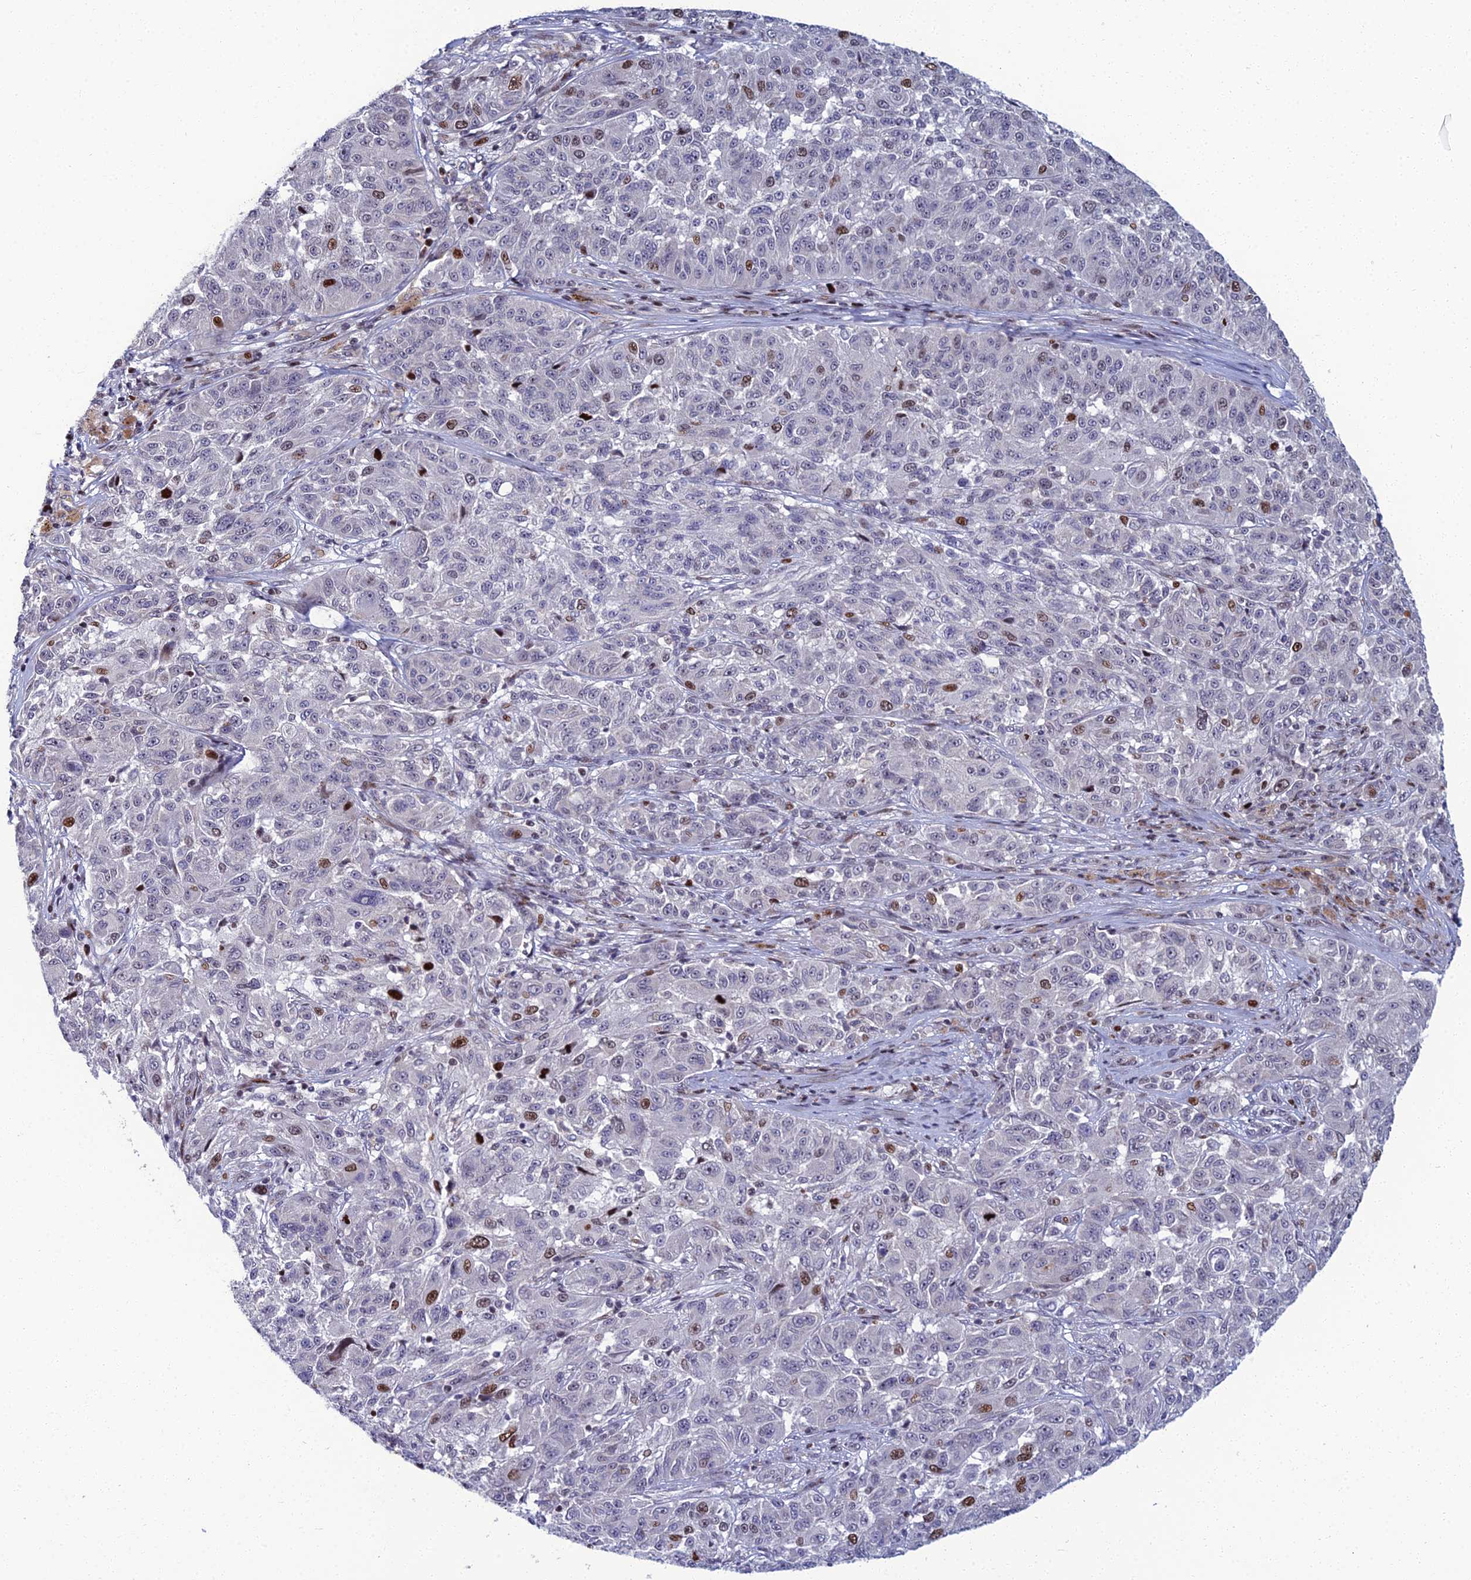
{"staining": {"intensity": "strong", "quantity": "<25%", "location": "nuclear"}, "tissue": "melanoma", "cell_type": "Tumor cells", "image_type": "cancer", "snomed": [{"axis": "morphology", "description": "Malignant melanoma, NOS"}, {"axis": "topography", "description": "Skin"}], "caption": "Strong nuclear positivity is seen in approximately <25% of tumor cells in malignant melanoma. The protein of interest is stained brown, and the nuclei are stained in blue (DAB IHC with brightfield microscopy, high magnification).", "gene": "TAF9B", "patient": {"sex": "male", "age": 53}}